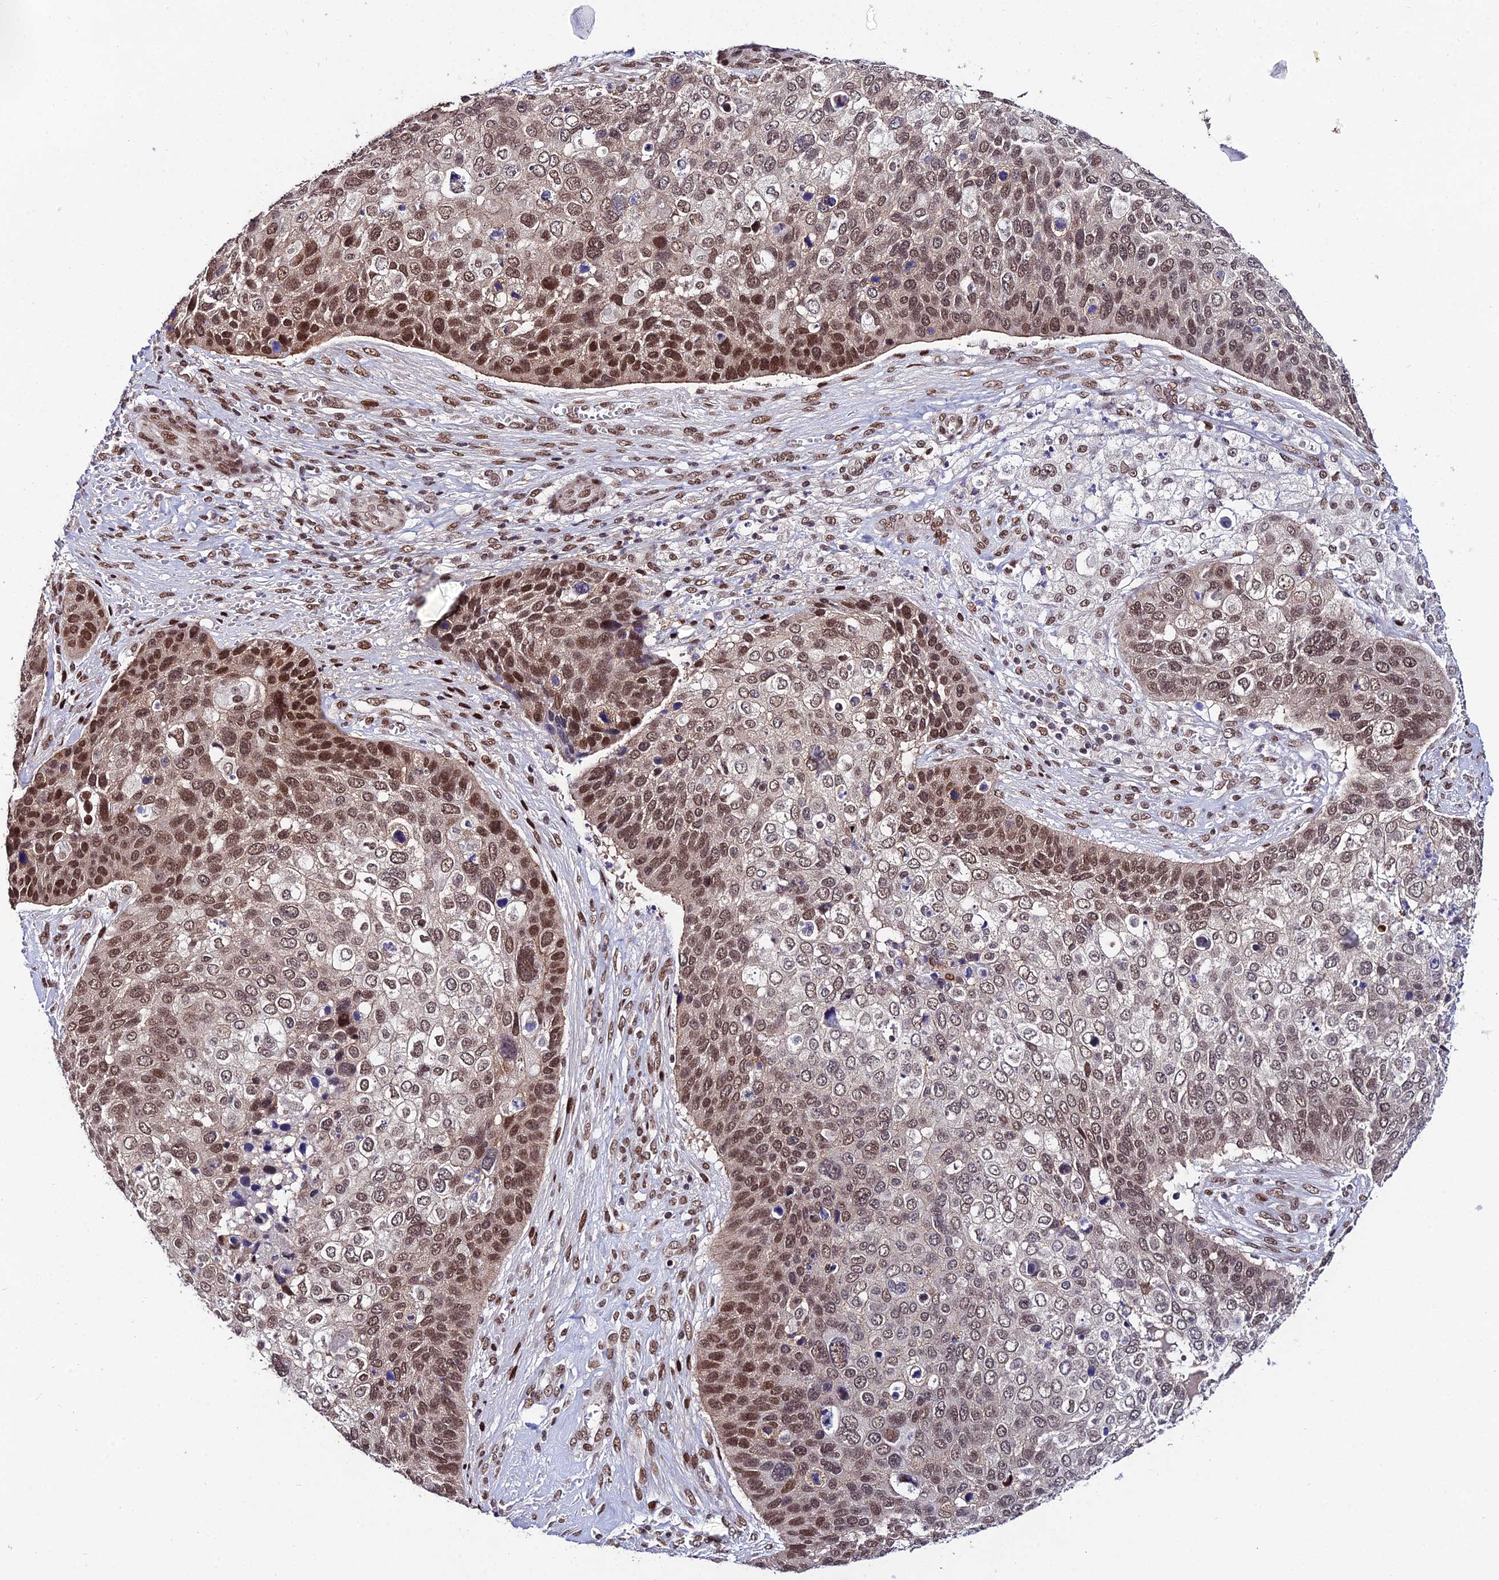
{"staining": {"intensity": "moderate", "quantity": ">75%", "location": "nuclear"}, "tissue": "skin cancer", "cell_type": "Tumor cells", "image_type": "cancer", "snomed": [{"axis": "morphology", "description": "Basal cell carcinoma"}, {"axis": "topography", "description": "Skin"}], "caption": "The photomicrograph shows immunohistochemical staining of basal cell carcinoma (skin). There is moderate nuclear staining is identified in approximately >75% of tumor cells. Using DAB (3,3'-diaminobenzidine) (brown) and hematoxylin (blue) stains, captured at high magnification using brightfield microscopy.", "gene": "SYT15", "patient": {"sex": "female", "age": 74}}